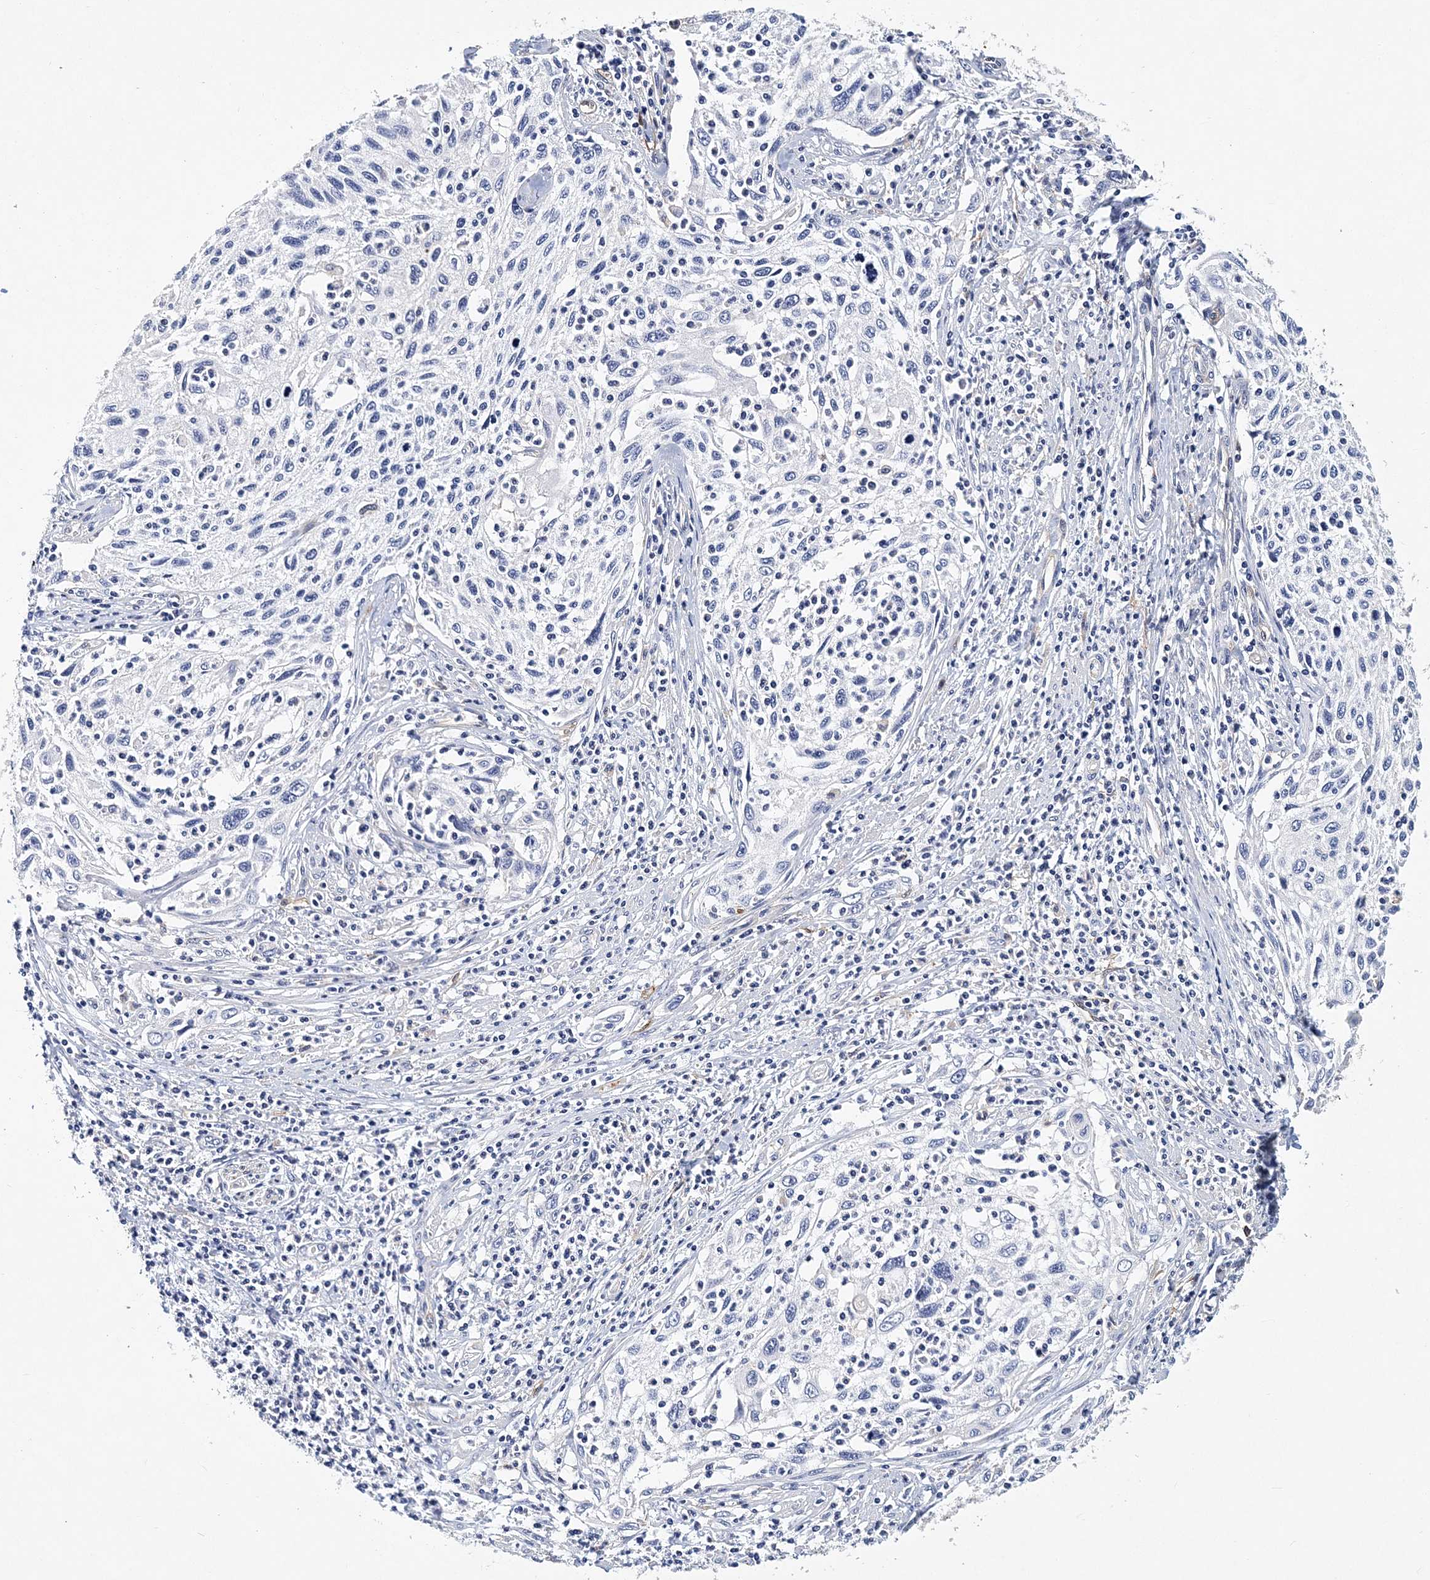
{"staining": {"intensity": "negative", "quantity": "none", "location": "none"}, "tissue": "cervical cancer", "cell_type": "Tumor cells", "image_type": "cancer", "snomed": [{"axis": "morphology", "description": "Squamous cell carcinoma, NOS"}, {"axis": "topography", "description": "Cervix"}], "caption": "An immunohistochemistry (IHC) micrograph of cervical cancer is shown. There is no staining in tumor cells of cervical cancer.", "gene": "ITGA2B", "patient": {"sex": "female", "age": 70}}